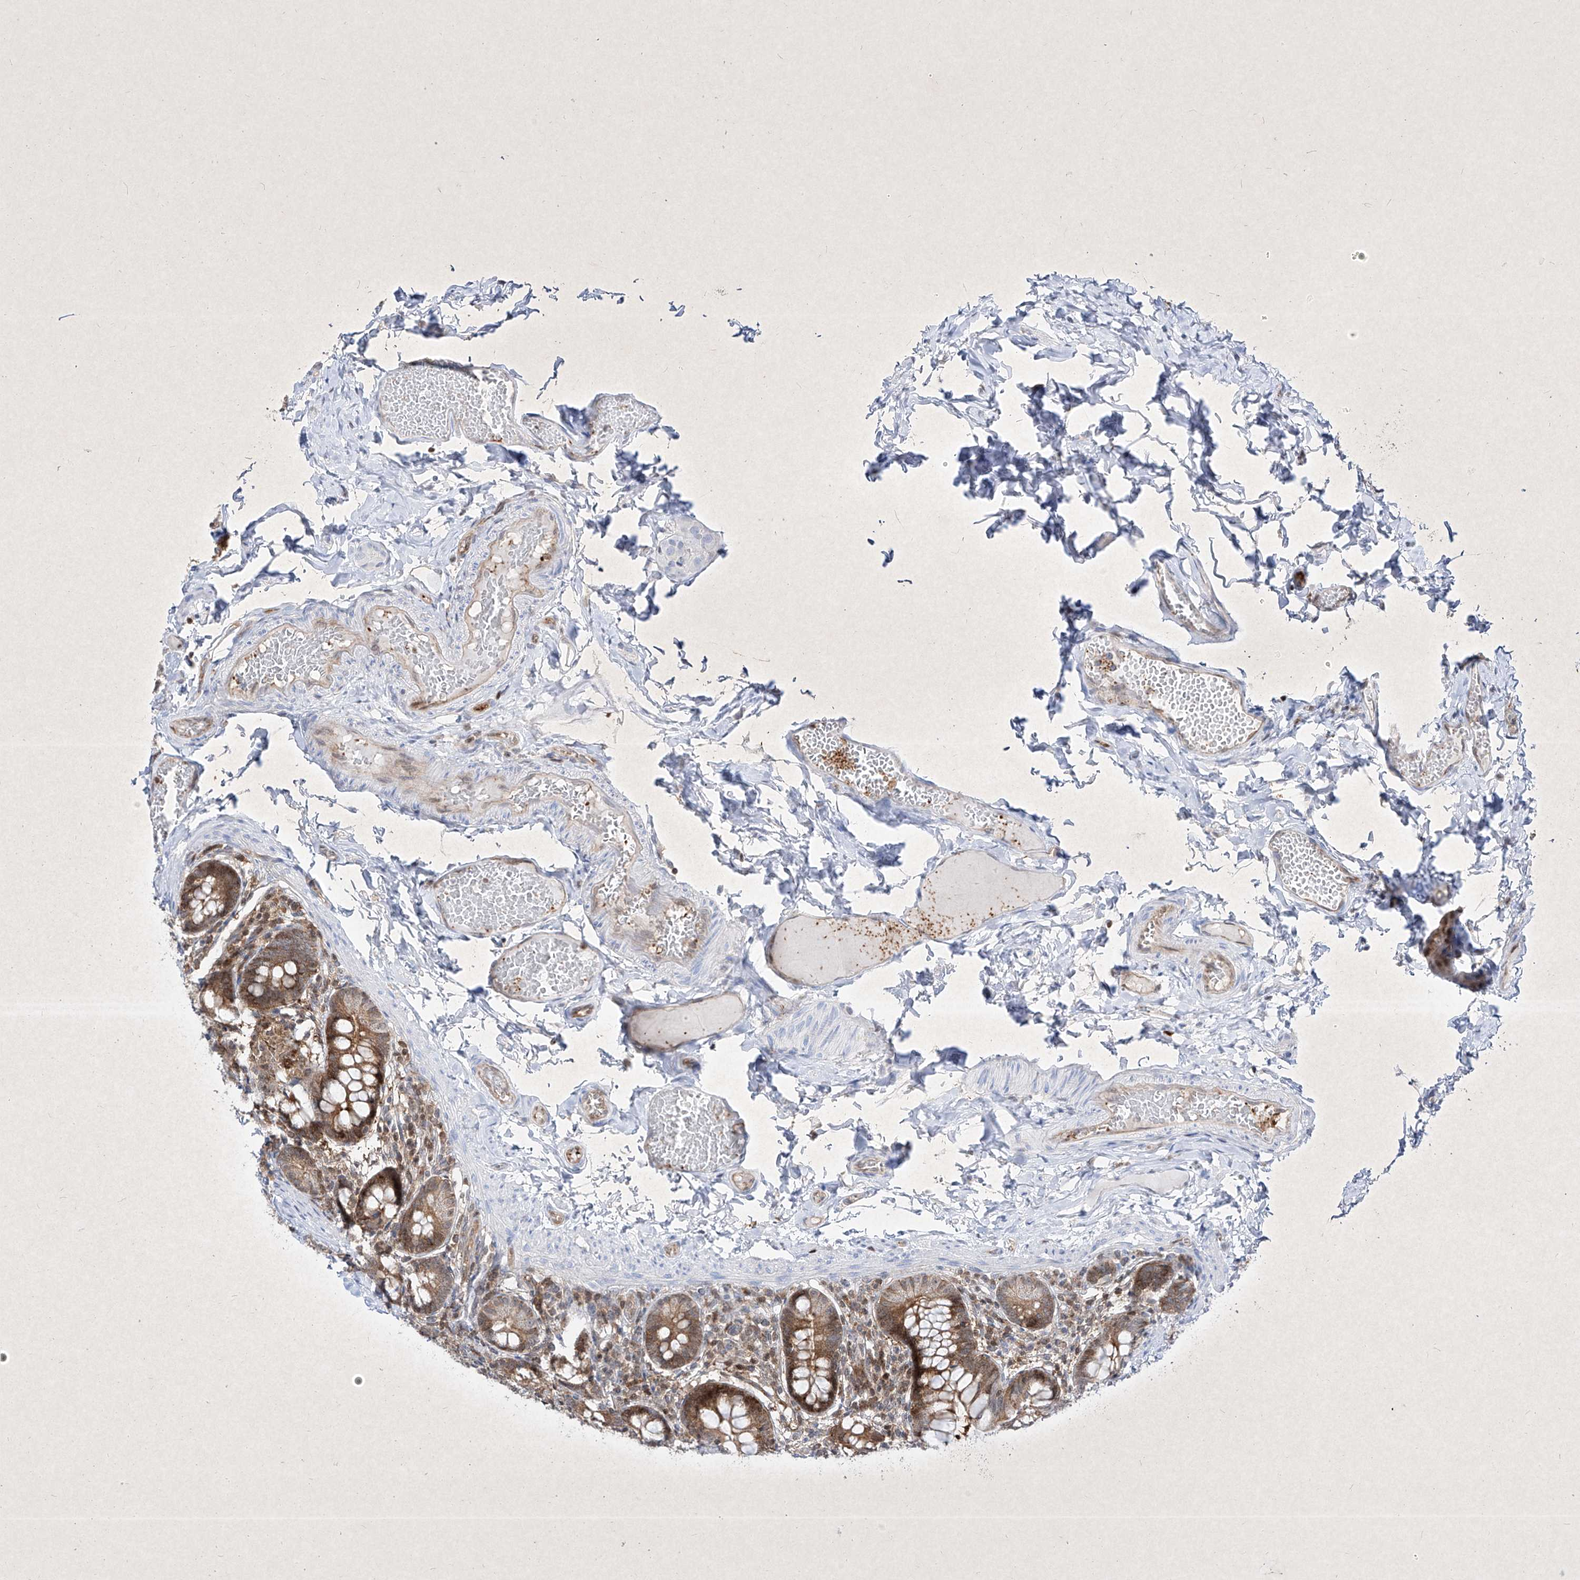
{"staining": {"intensity": "strong", "quantity": "25%-75%", "location": "cytoplasmic/membranous,nuclear"}, "tissue": "small intestine", "cell_type": "Glandular cells", "image_type": "normal", "snomed": [{"axis": "morphology", "description": "Normal tissue, NOS"}, {"axis": "topography", "description": "Small intestine"}], "caption": "IHC photomicrograph of unremarkable small intestine stained for a protein (brown), which displays high levels of strong cytoplasmic/membranous,nuclear staining in about 25%-75% of glandular cells.", "gene": "PSMB10", "patient": {"sex": "male", "age": 7}}